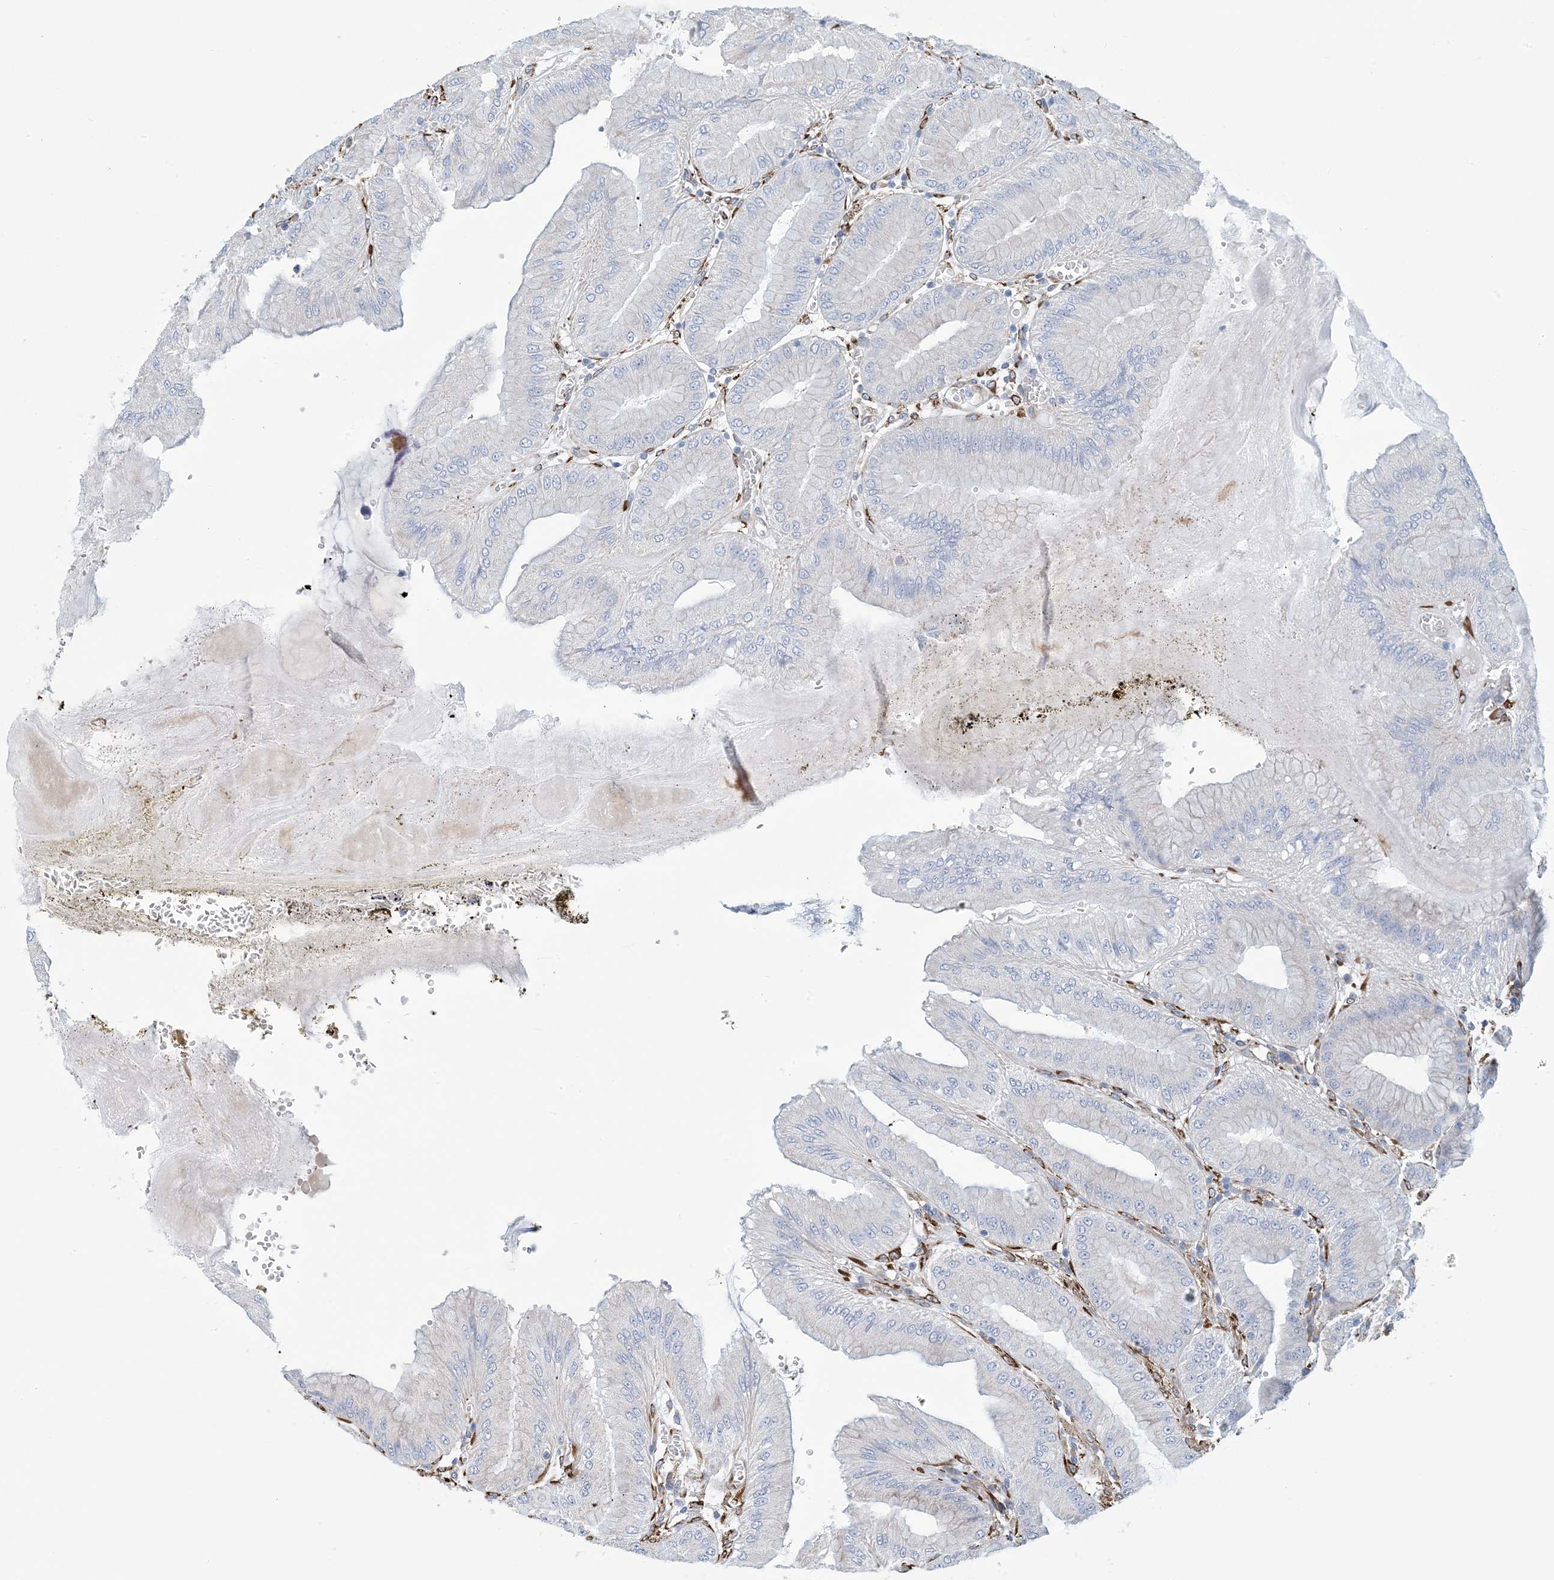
{"staining": {"intensity": "moderate", "quantity": "<25%", "location": "cytoplasmic/membranous"}, "tissue": "stomach", "cell_type": "Glandular cells", "image_type": "normal", "snomed": [{"axis": "morphology", "description": "Normal tissue, NOS"}, {"axis": "topography", "description": "Stomach, lower"}], "caption": "Normal stomach was stained to show a protein in brown. There is low levels of moderate cytoplasmic/membranous staining in approximately <25% of glandular cells. The staining was performed using DAB, with brown indicating positive protein expression. Nuclei are stained blue with hematoxylin.", "gene": "CCDC14", "patient": {"sex": "male", "age": 71}}